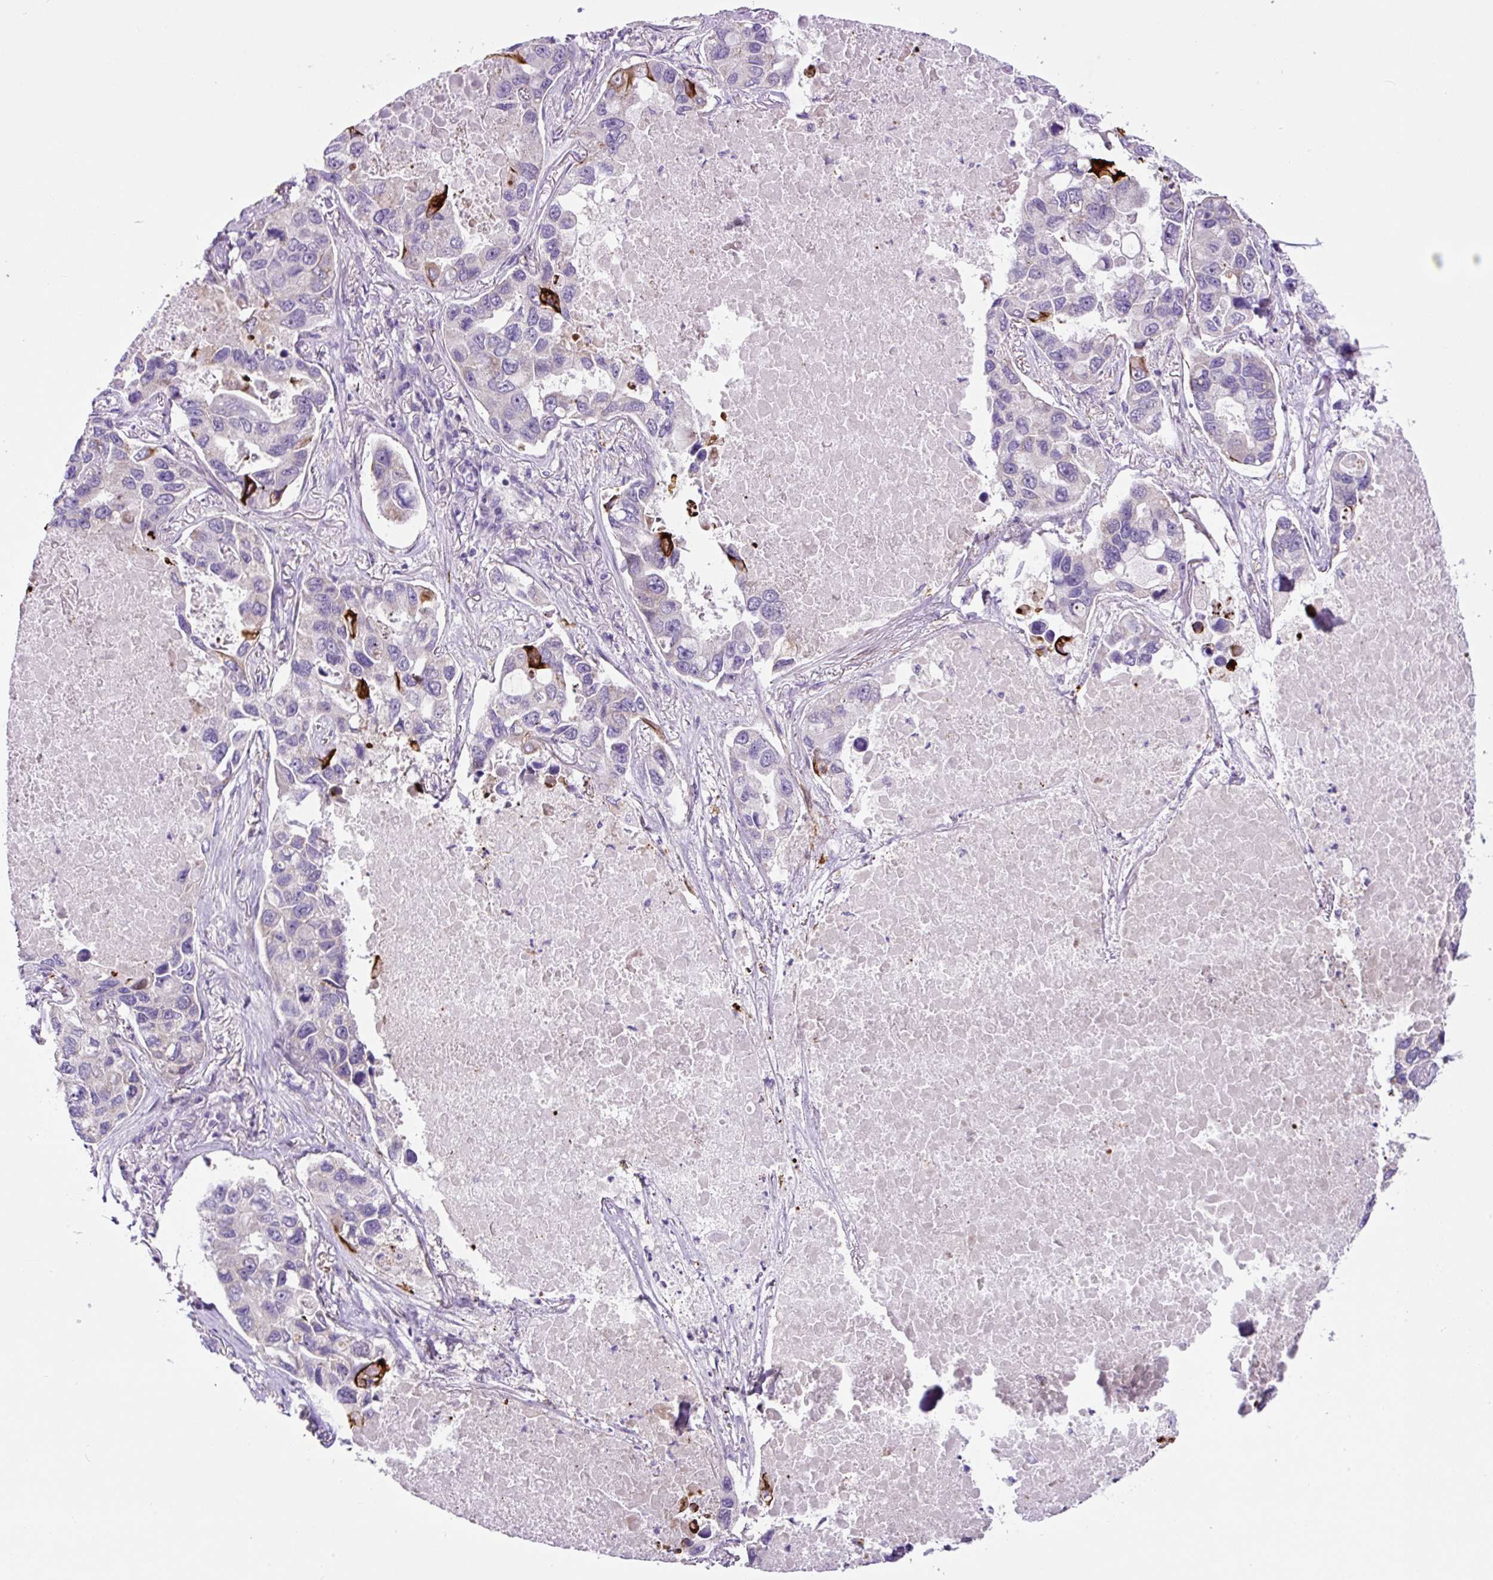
{"staining": {"intensity": "strong", "quantity": "<25%", "location": "cytoplasmic/membranous"}, "tissue": "lung cancer", "cell_type": "Tumor cells", "image_type": "cancer", "snomed": [{"axis": "morphology", "description": "Adenocarcinoma, NOS"}, {"axis": "topography", "description": "Lung"}], "caption": "Tumor cells show strong cytoplasmic/membranous staining in approximately <25% of cells in adenocarcinoma (lung).", "gene": "OGDHL", "patient": {"sex": "male", "age": 64}}